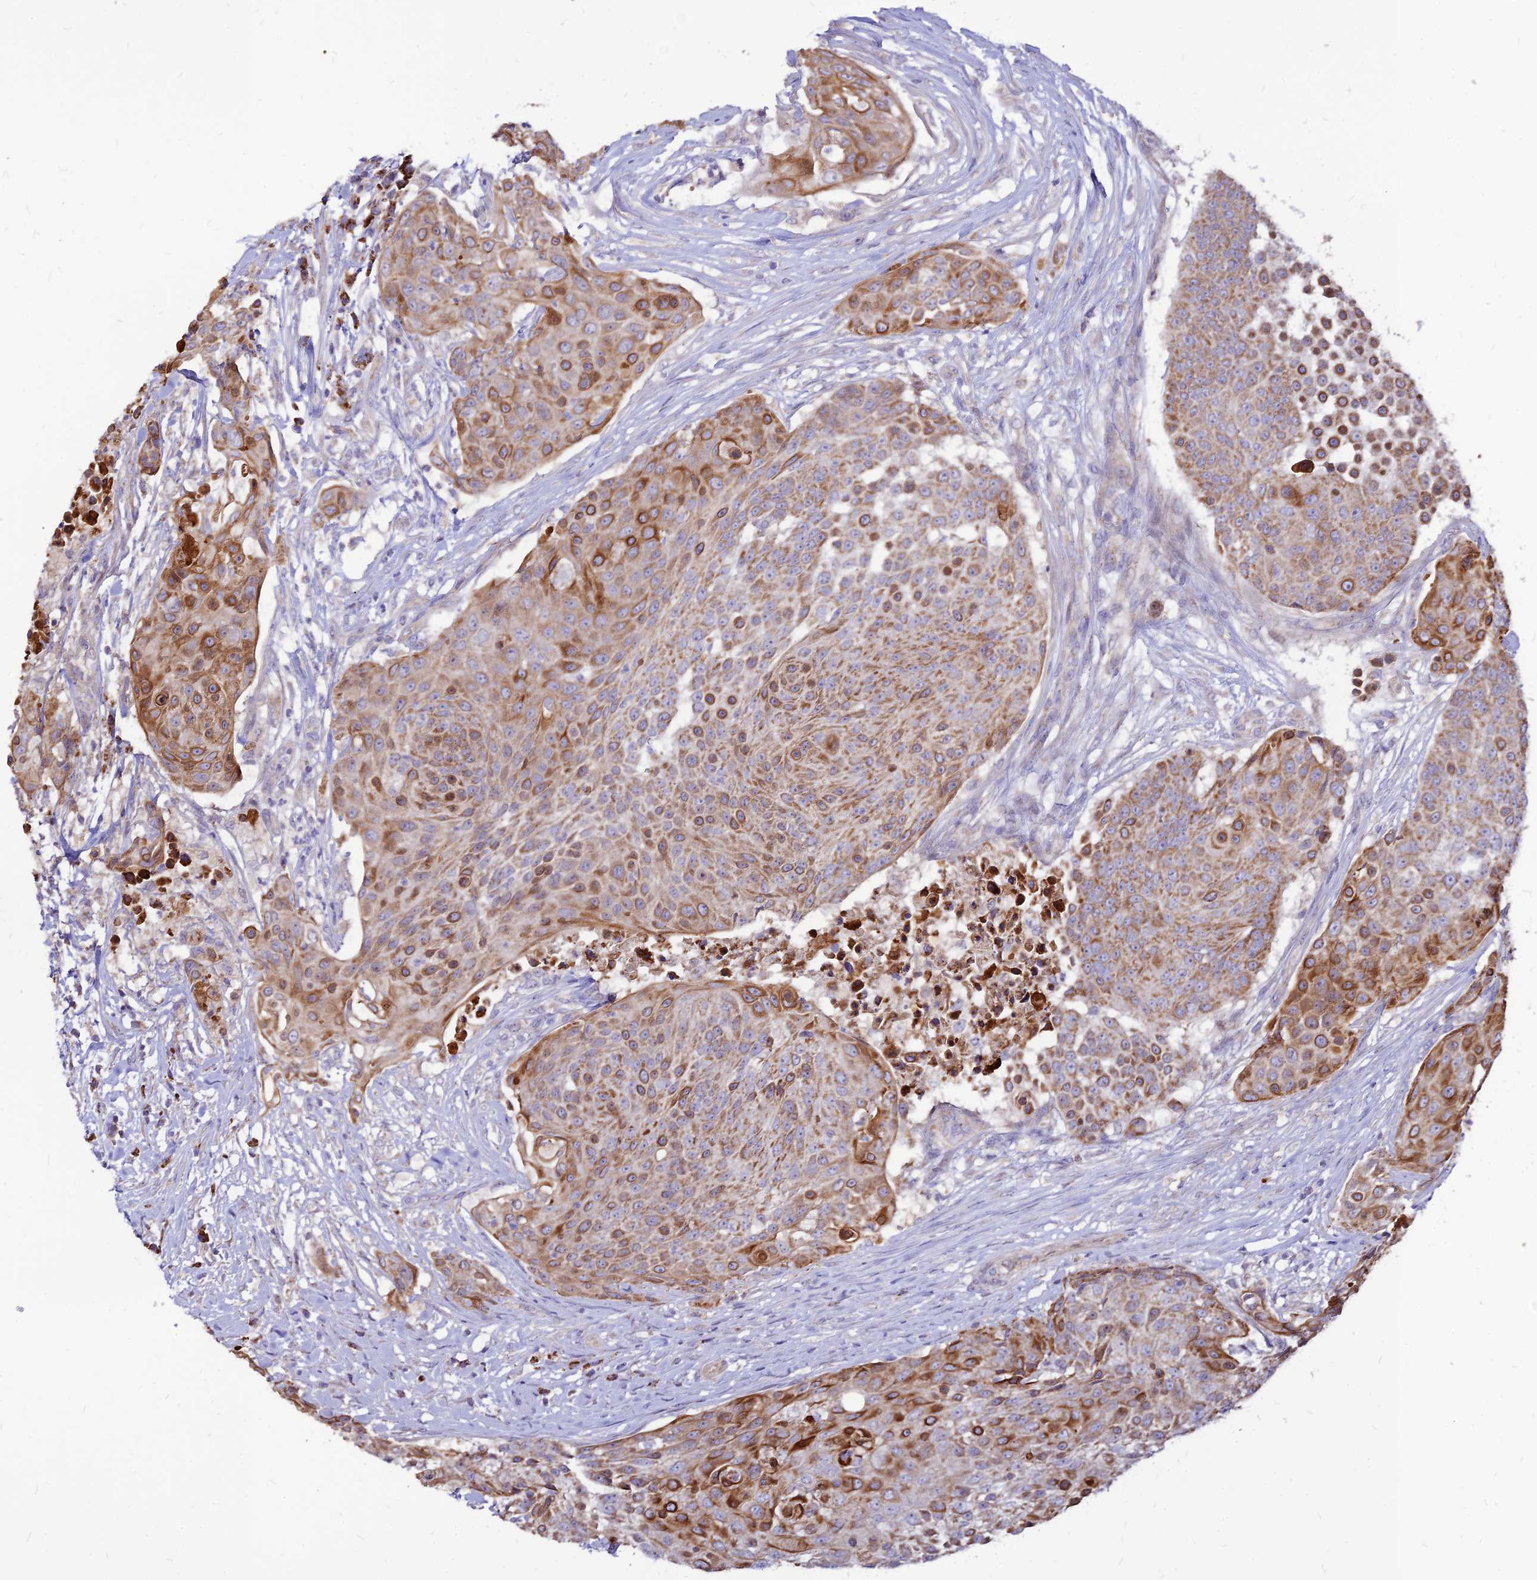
{"staining": {"intensity": "moderate", "quantity": "25%-75%", "location": "cytoplasmic/membranous"}, "tissue": "urothelial cancer", "cell_type": "Tumor cells", "image_type": "cancer", "snomed": [{"axis": "morphology", "description": "Urothelial carcinoma, High grade"}, {"axis": "topography", "description": "Urinary bladder"}], "caption": "Urothelial cancer was stained to show a protein in brown. There is medium levels of moderate cytoplasmic/membranous positivity in approximately 25%-75% of tumor cells.", "gene": "ECI1", "patient": {"sex": "female", "age": 63}}